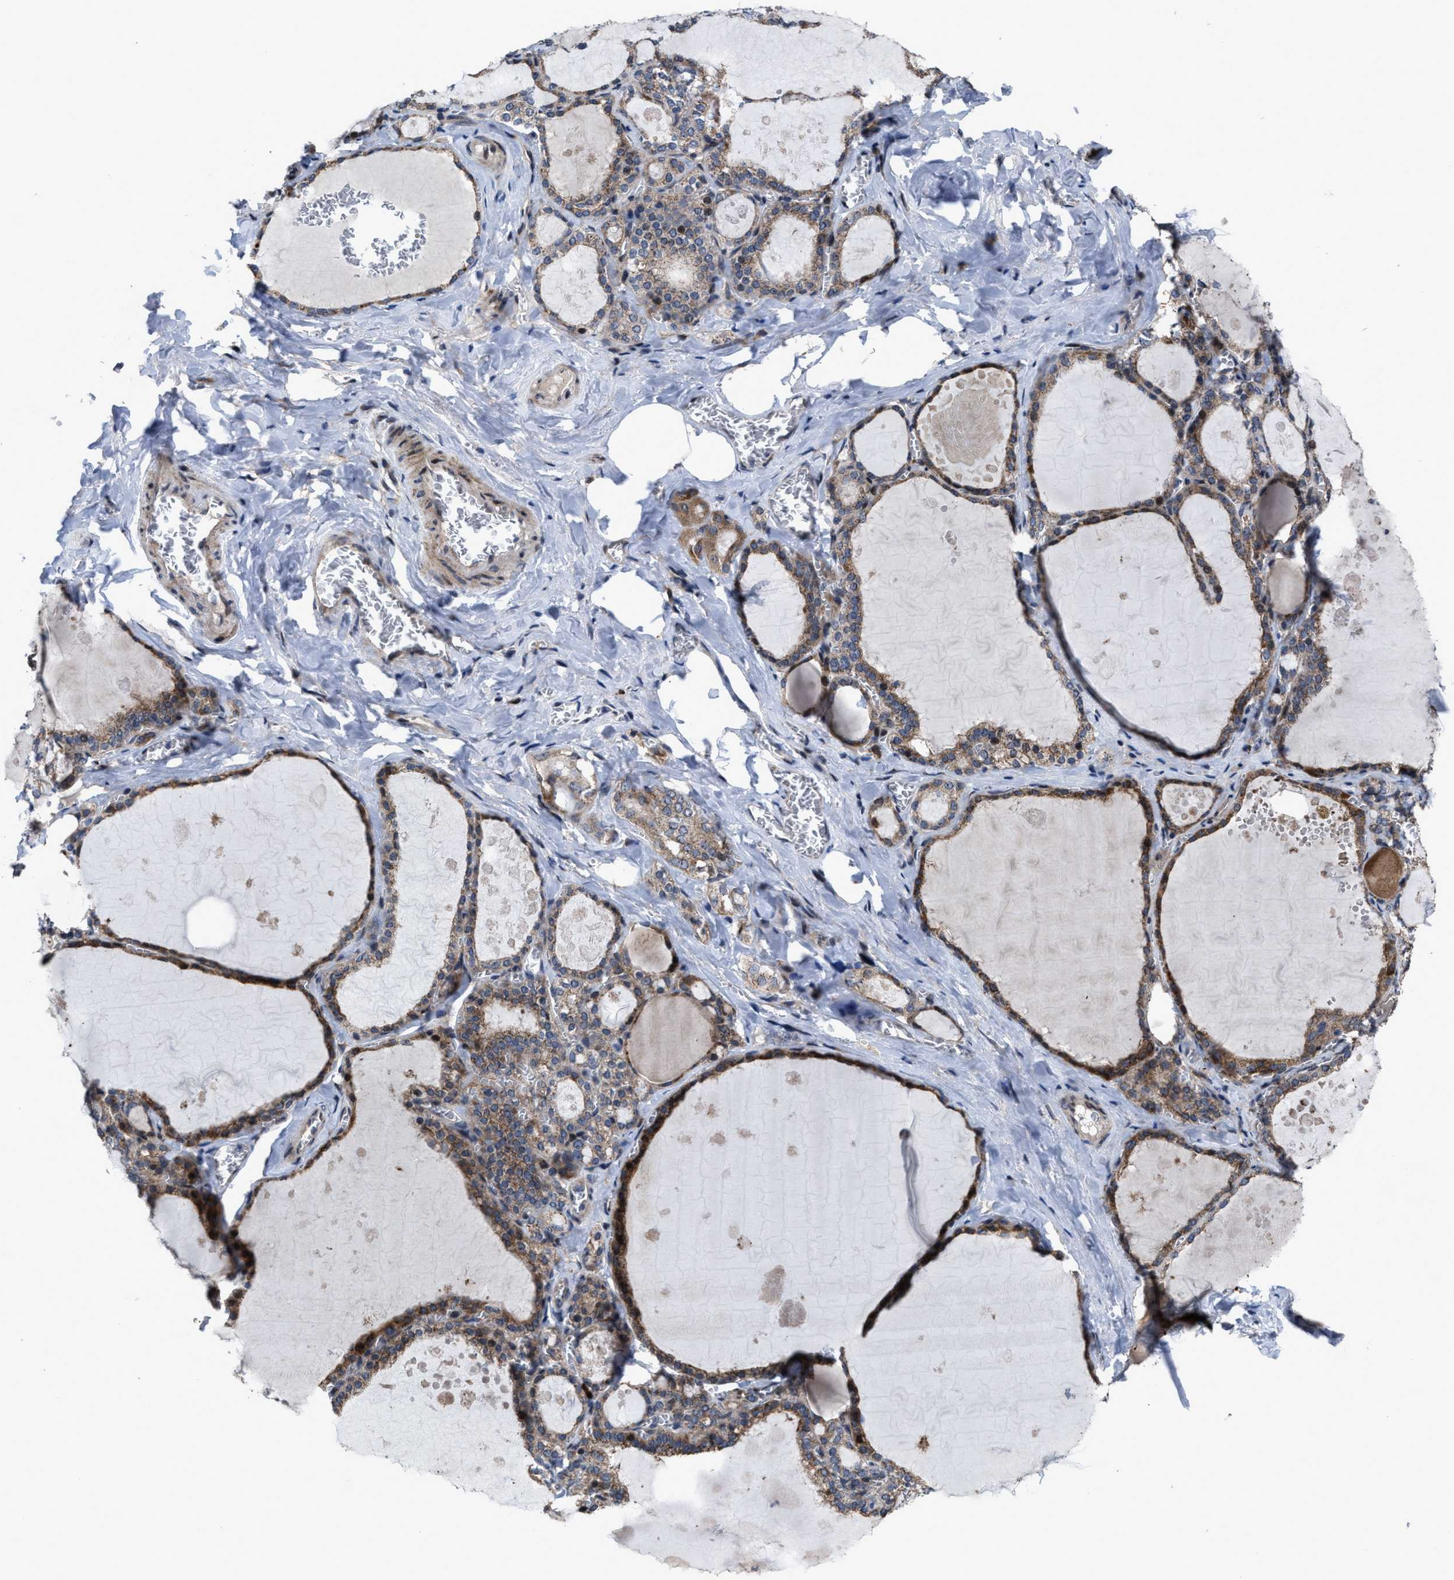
{"staining": {"intensity": "moderate", "quantity": ">75%", "location": "cytoplasmic/membranous"}, "tissue": "thyroid gland", "cell_type": "Glandular cells", "image_type": "normal", "snomed": [{"axis": "morphology", "description": "Normal tissue, NOS"}, {"axis": "topography", "description": "Thyroid gland"}], "caption": "Immunohistochemistry (DAB (3,3'-diaminobenzidine)) staining of normal human thyroid gland shows moderate cytoplasmic/membranous protein expression in about >75% of glandular cells.", "gene": "HAUS6", "patient": {"sex": "male", "age": 56}}